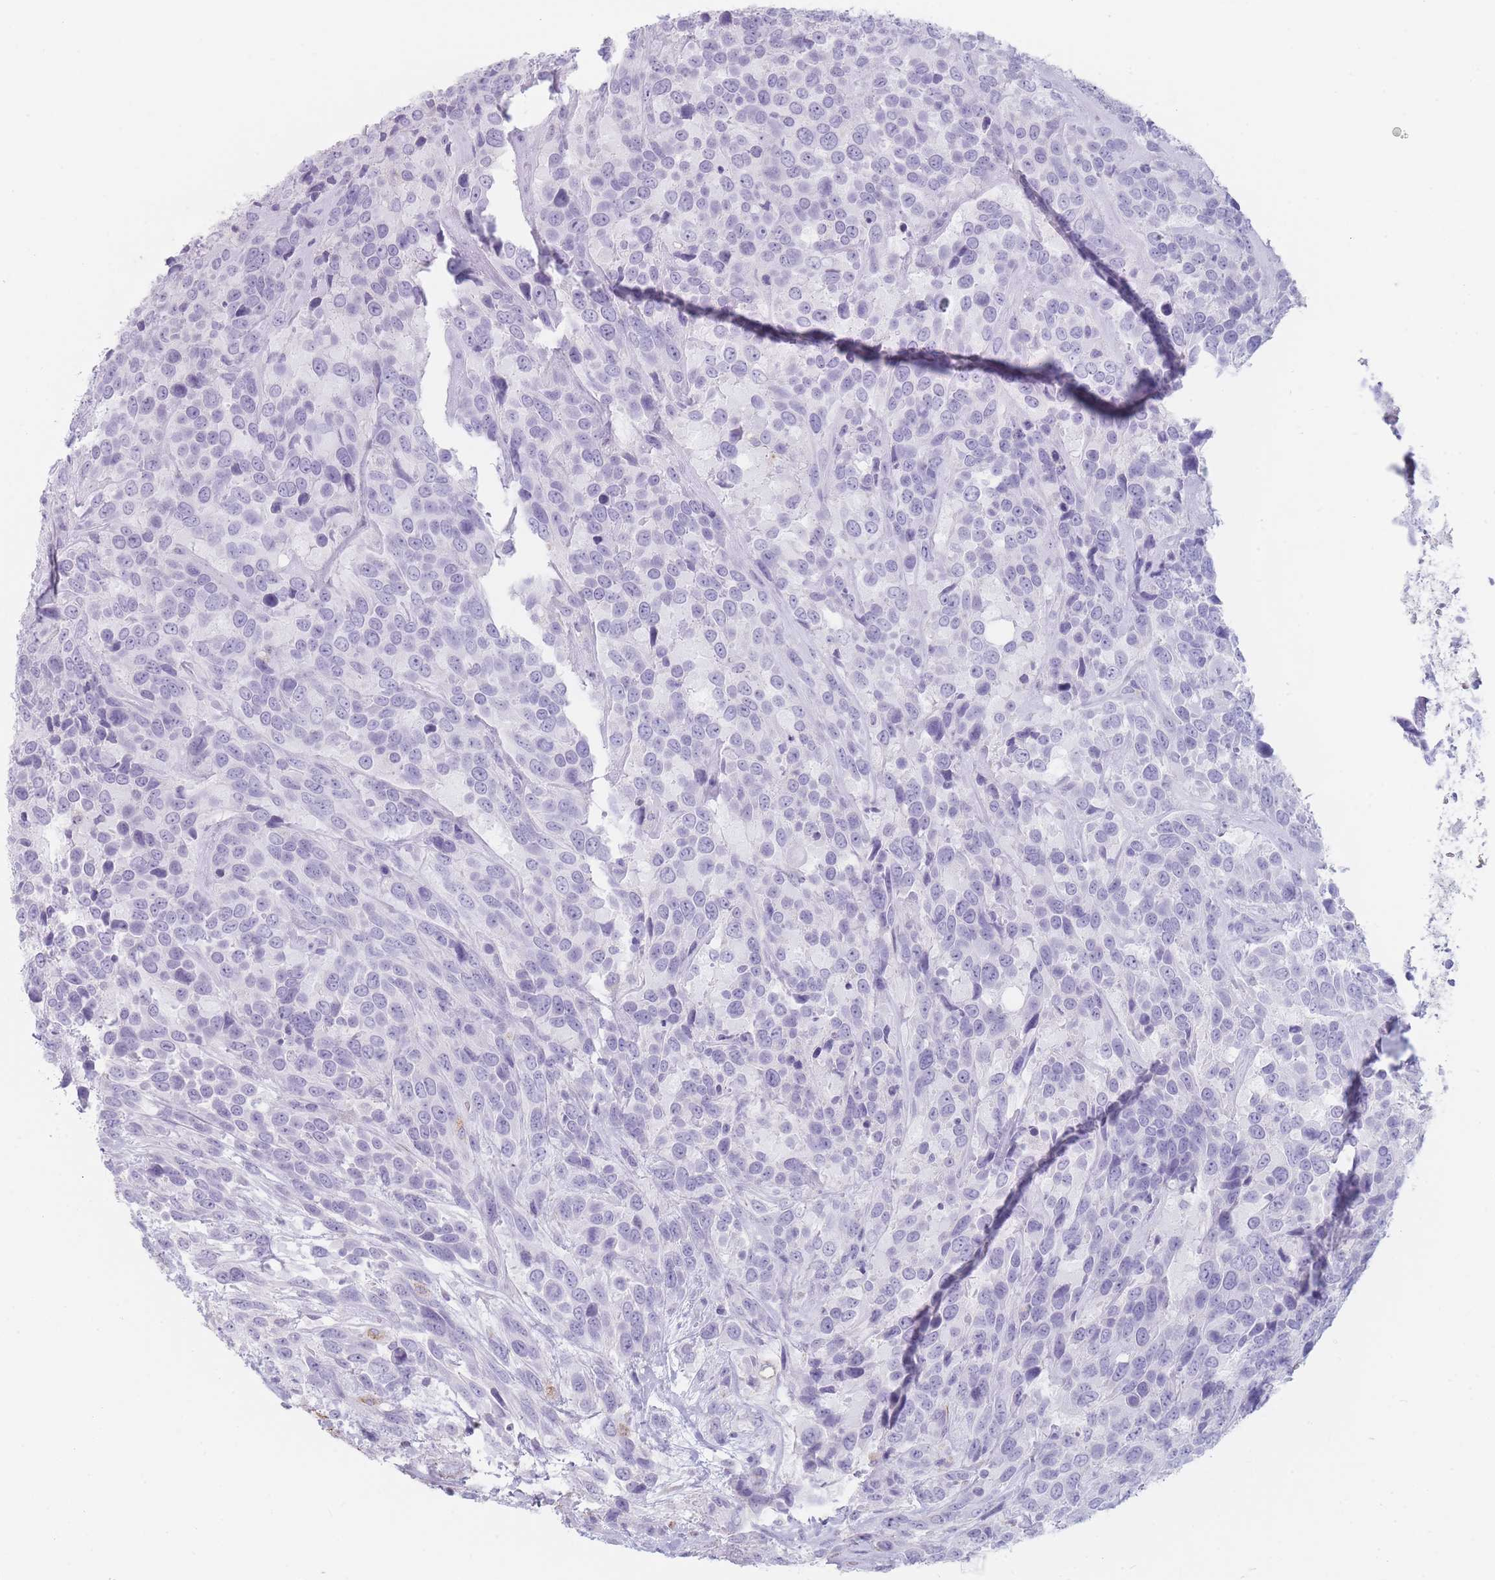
{"staining": {"intensity": "negative", "quantity": "none", "location": "none"}, "tissue": "urothelial cancer", "cell_type": "Tumor cells", "image_type": "cancer", "snomed": [{"axis": "morphology", "description": "Urothelial carcinoma, High grade"}, {"axis": "topography", "description": "Urinary bladder"}], "caption": "IHC micrograph of neoplastic tissue: human high-grade urothelial carcinoma stained with DAB demonstrates no significant protein positivity in tumor cells. (DAB (3,3'-diaminobenzidine) immunohistochemistry, high magnification).", "gene": "GPR12", "patient": {"sex": "female", "age": 70}}